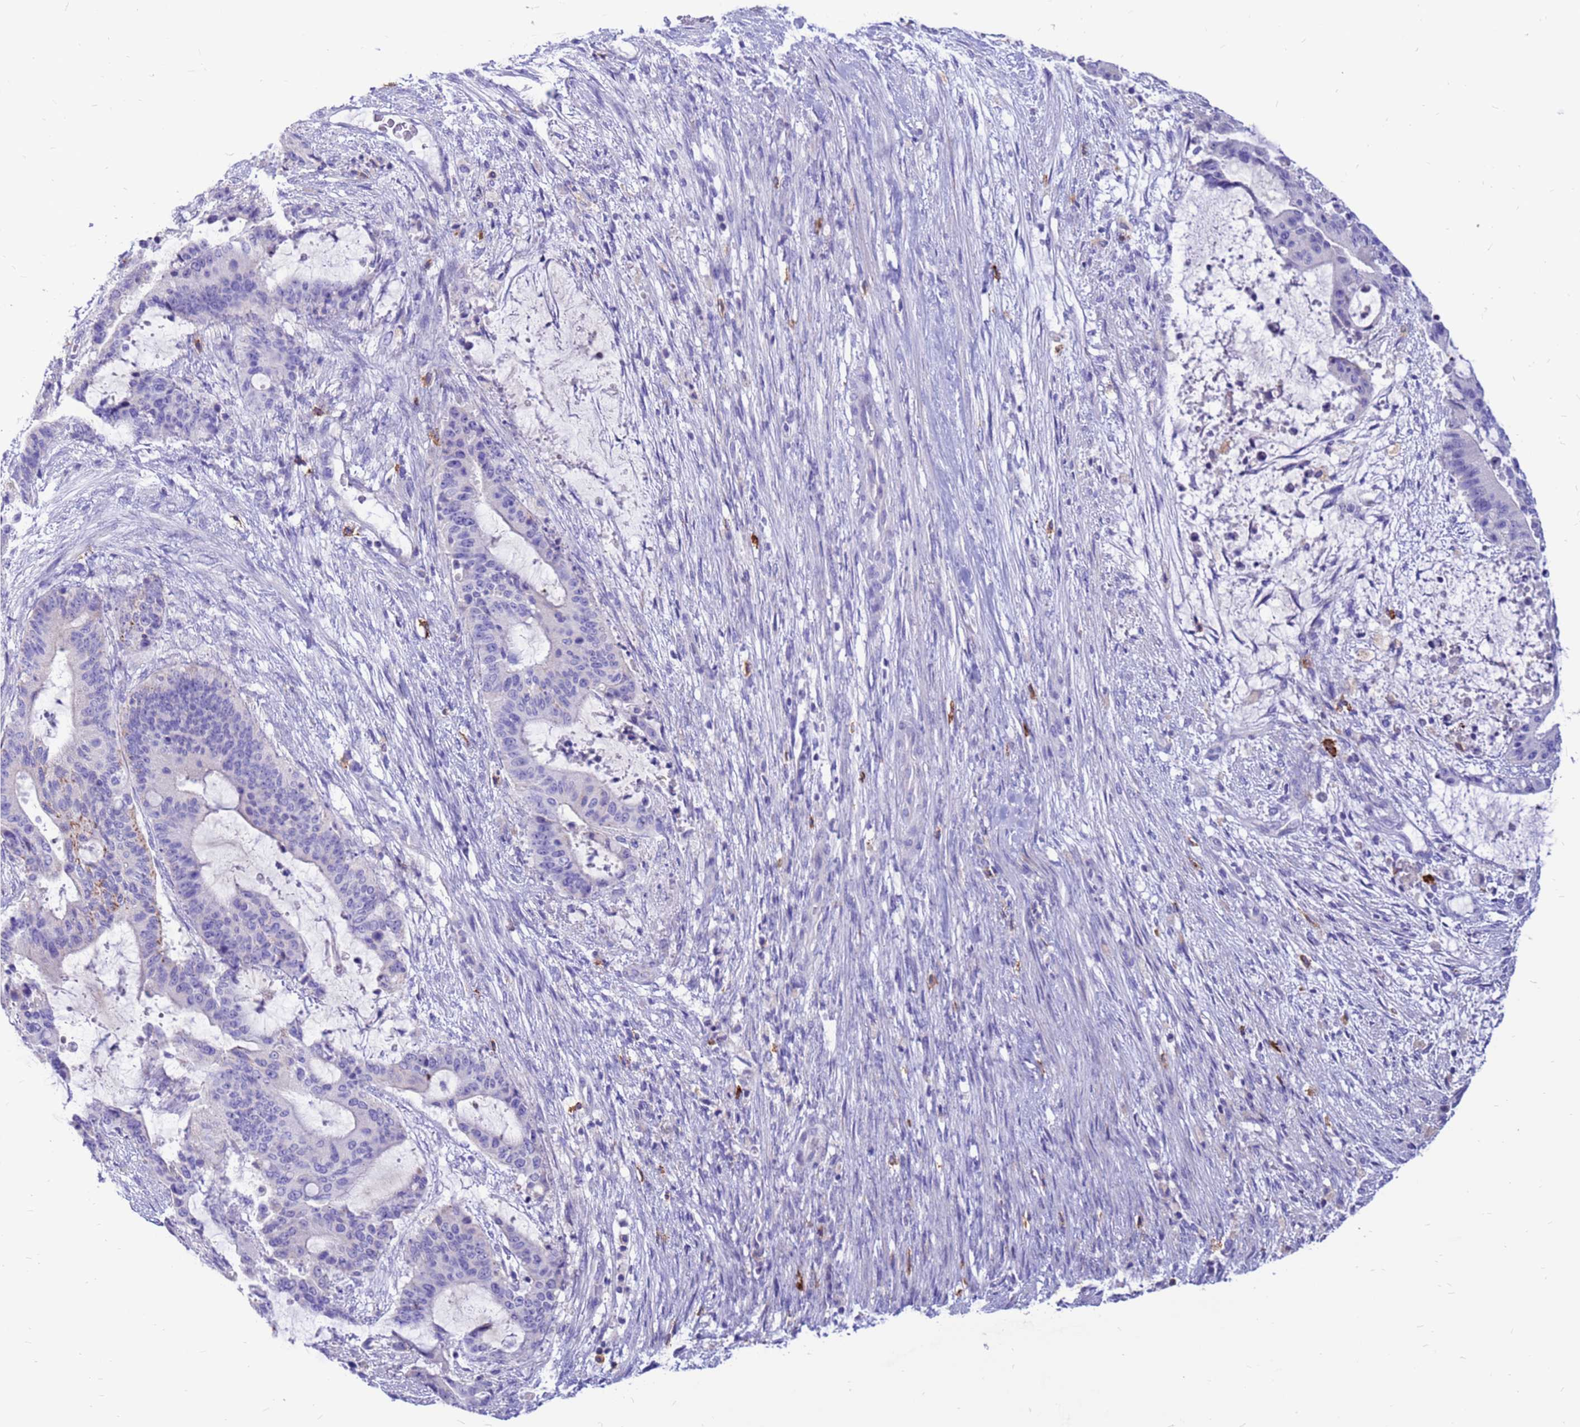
{"staining": {"intensity": "negative", "quantity": "none", "location": "none"}, "tissue": "liver cancer", "cell_type": "Tumor cells", "image_type": "cancer", "snomed": [{"axis": "morphology", "description": "Normal tissue, NOS"}, {"axis": "morphology", "description": "Cholangiocarcinoma"}, {"axis": "topography", "description": "Liver"}, {"axis": "topography", "description": "Peripheral nerve tissue"}], "caption": "There is no significant expression in tumor cells of liver cancer (cholangiocarcinoma).", "gene": "PDE10A", "patient": {"sex": "female", "age": 73}}